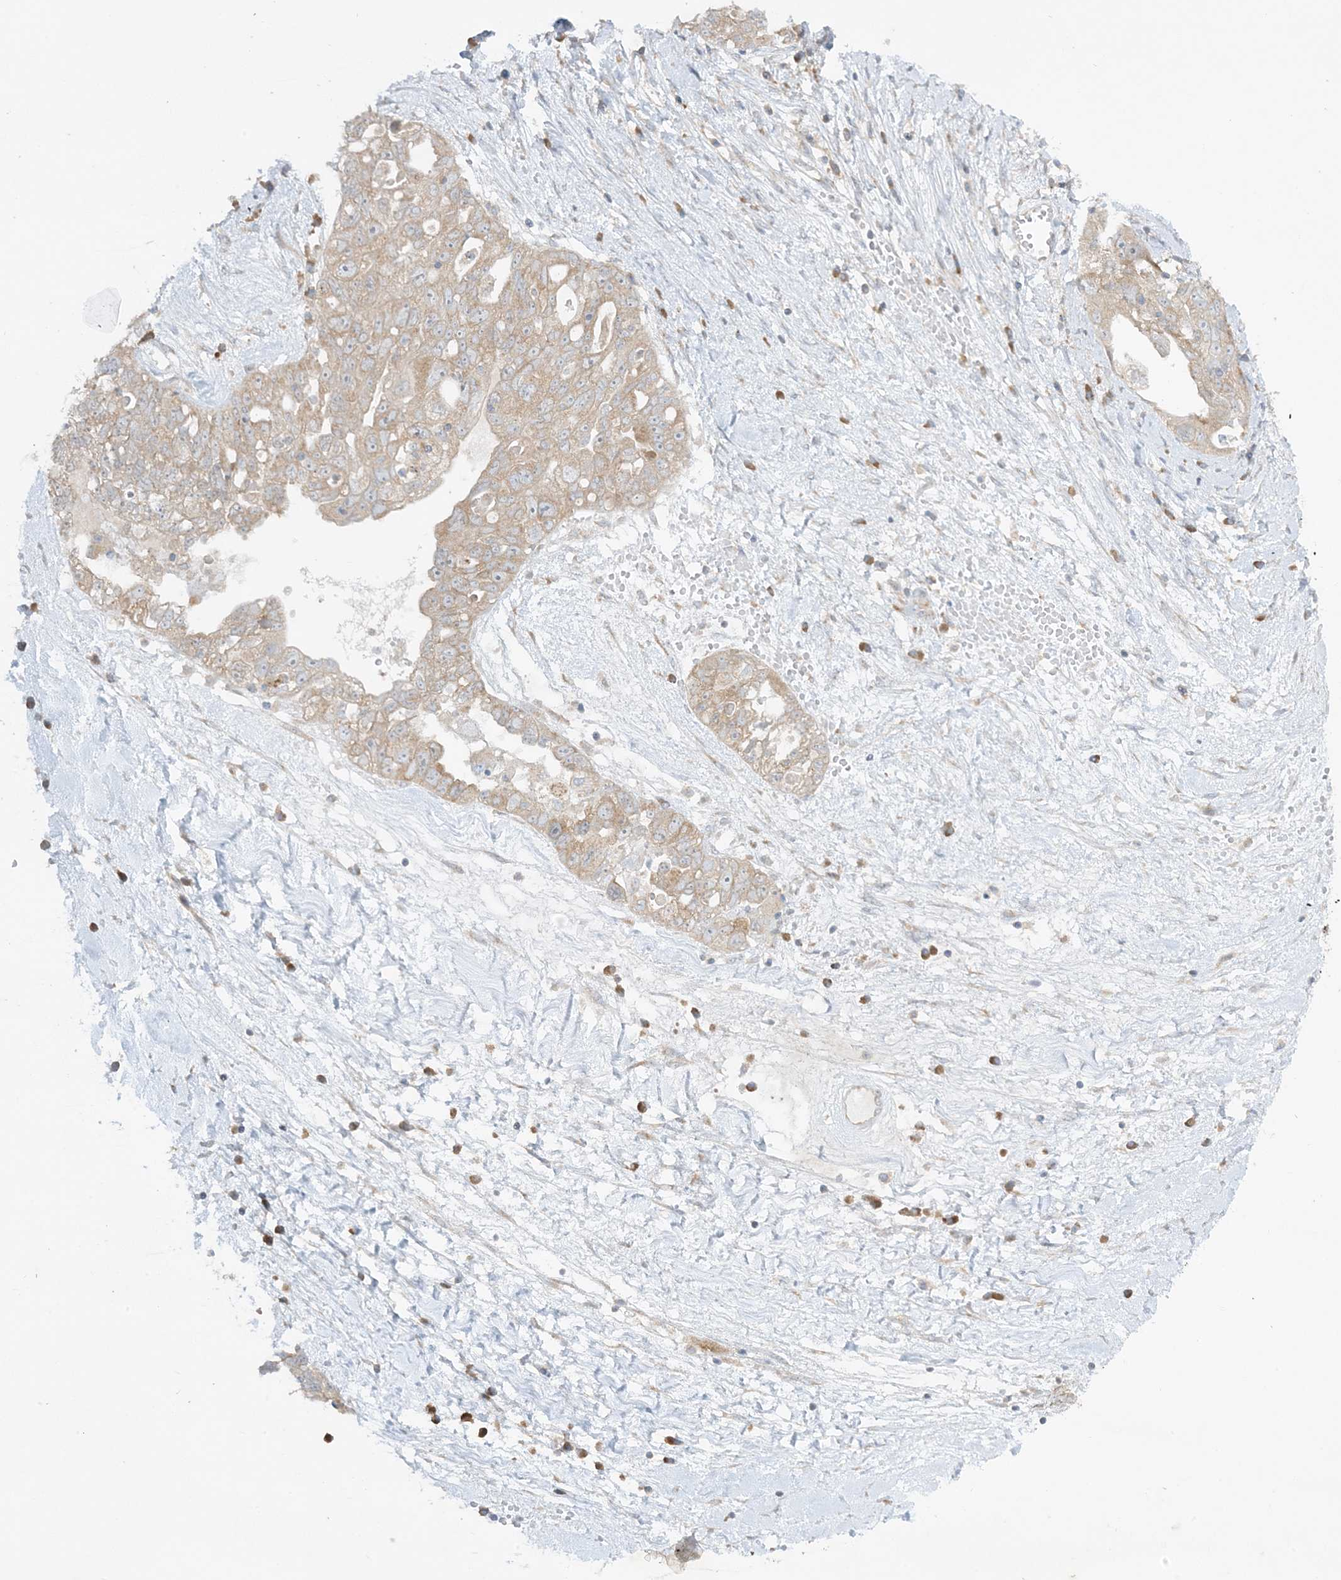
{"staining": {"intensity": "weak", "quantity": ">75%", "location": "cytoplasmic/membranous"}, "tissue": "ovarian cancer", "cell_type": "Tumor cells", "image_type": "cancer", "snomed": [{"axis": "morphology", "description": "Carcinoma, NOS"}, {"axis": "morphology", "description": "Cystadenocarcinoma, serous, NOS"}, {"axis": "topography", "description": "Ovary"}], "caption": "Carcinoma (ovarian) stained with a brown dye reveals weak cytoplasmic/membranous positive expression in about >75% of tumor cells.", "gene": "RPP40", "patient": {"sex": "female", "age": 69}}